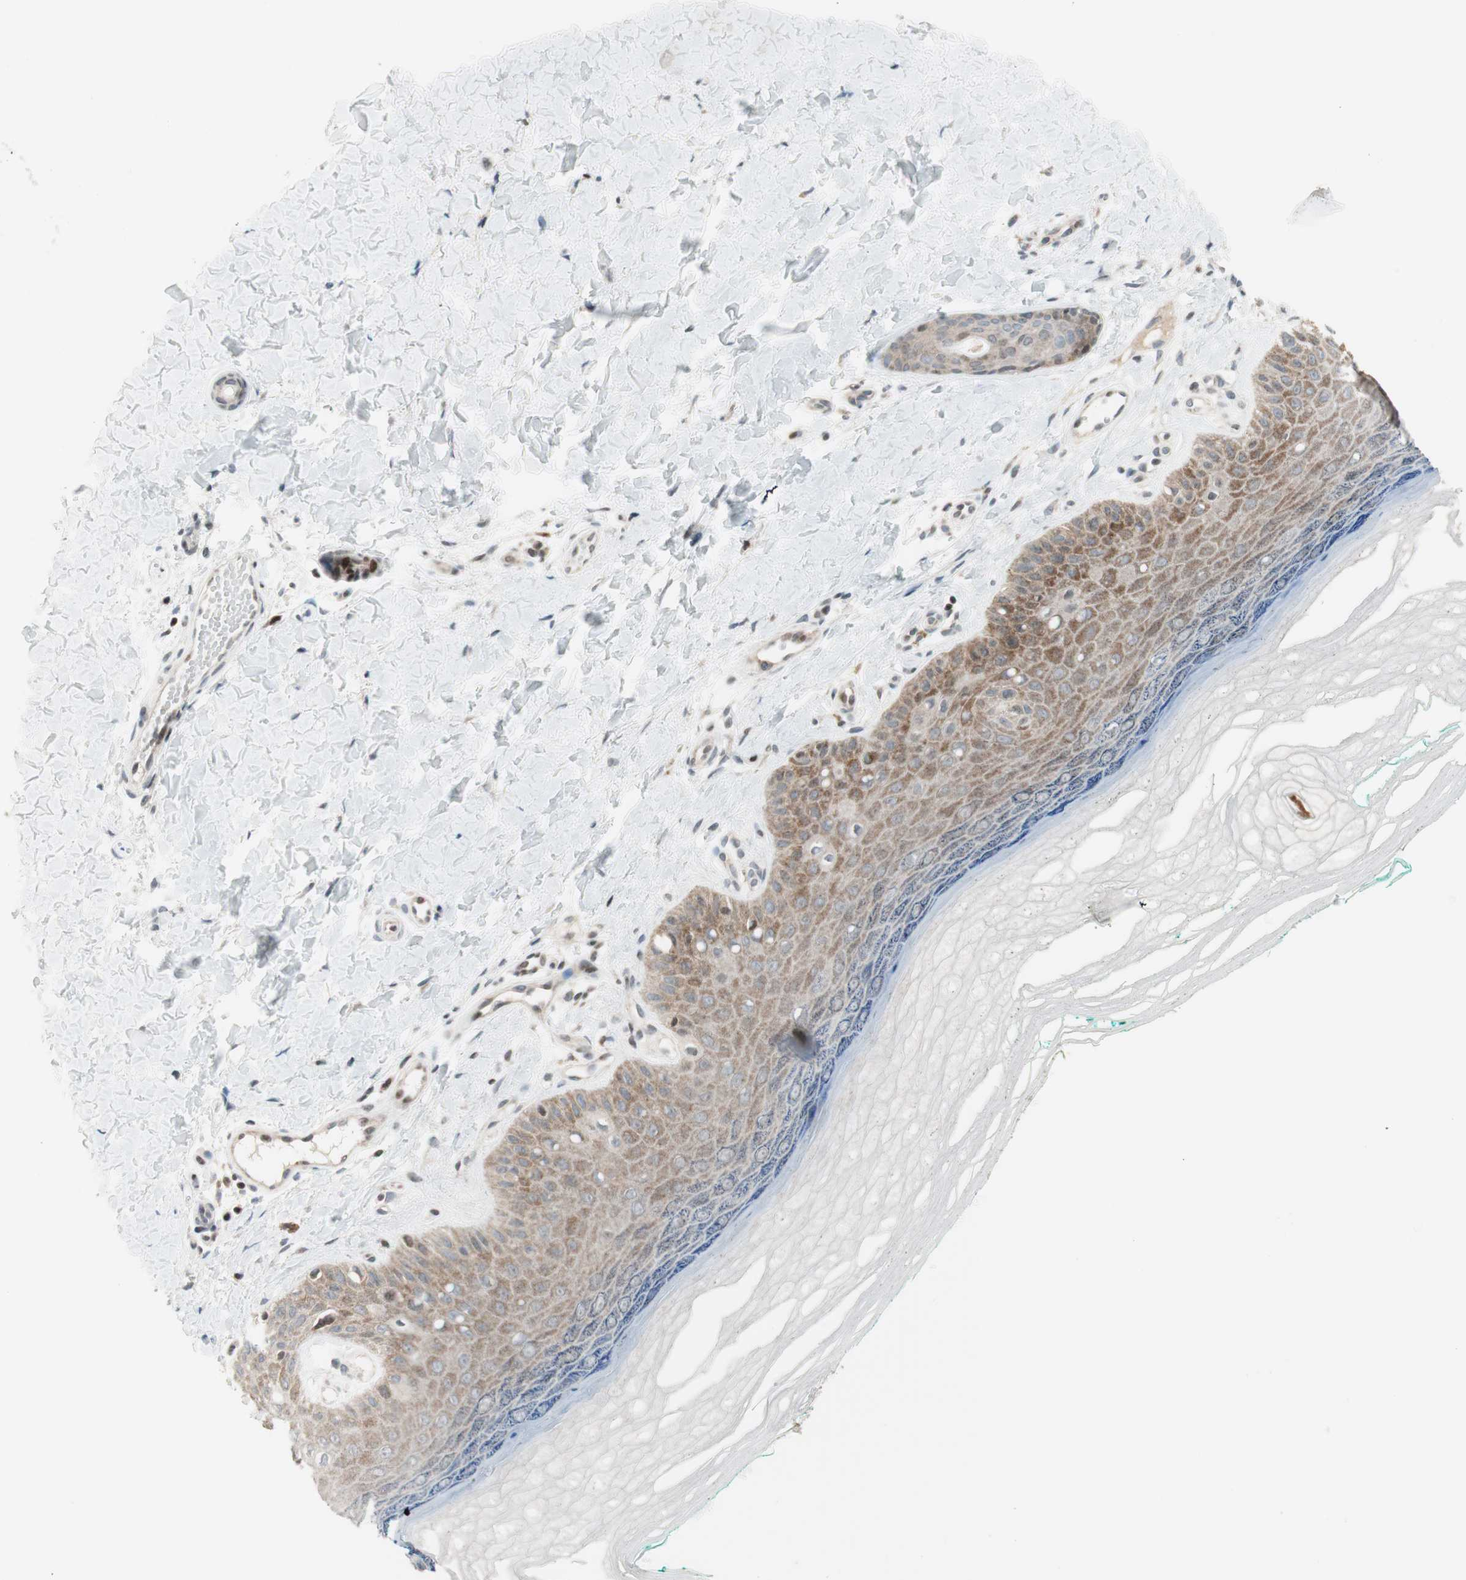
{"staining": {"intensity": "weak", "quantity": ">75%", "location": "cytoplasmic/membranous"}, "tissue": "skin", "cell_type": "Fibroblasts", "image_type": "normal", "snomed": [{"axis": "morphology", "description": "Normal tissue, NOS"}, {"axis": "topography", "description": "Skin"}], "caption": "Unremarkable skin shows weak cytoplasmic/membranous expression in approximately >75% of fibroblasts, visualized by immunohistochemistry.", "gene": "TPT1", "patient": {"sex": "male", "age": 26}}